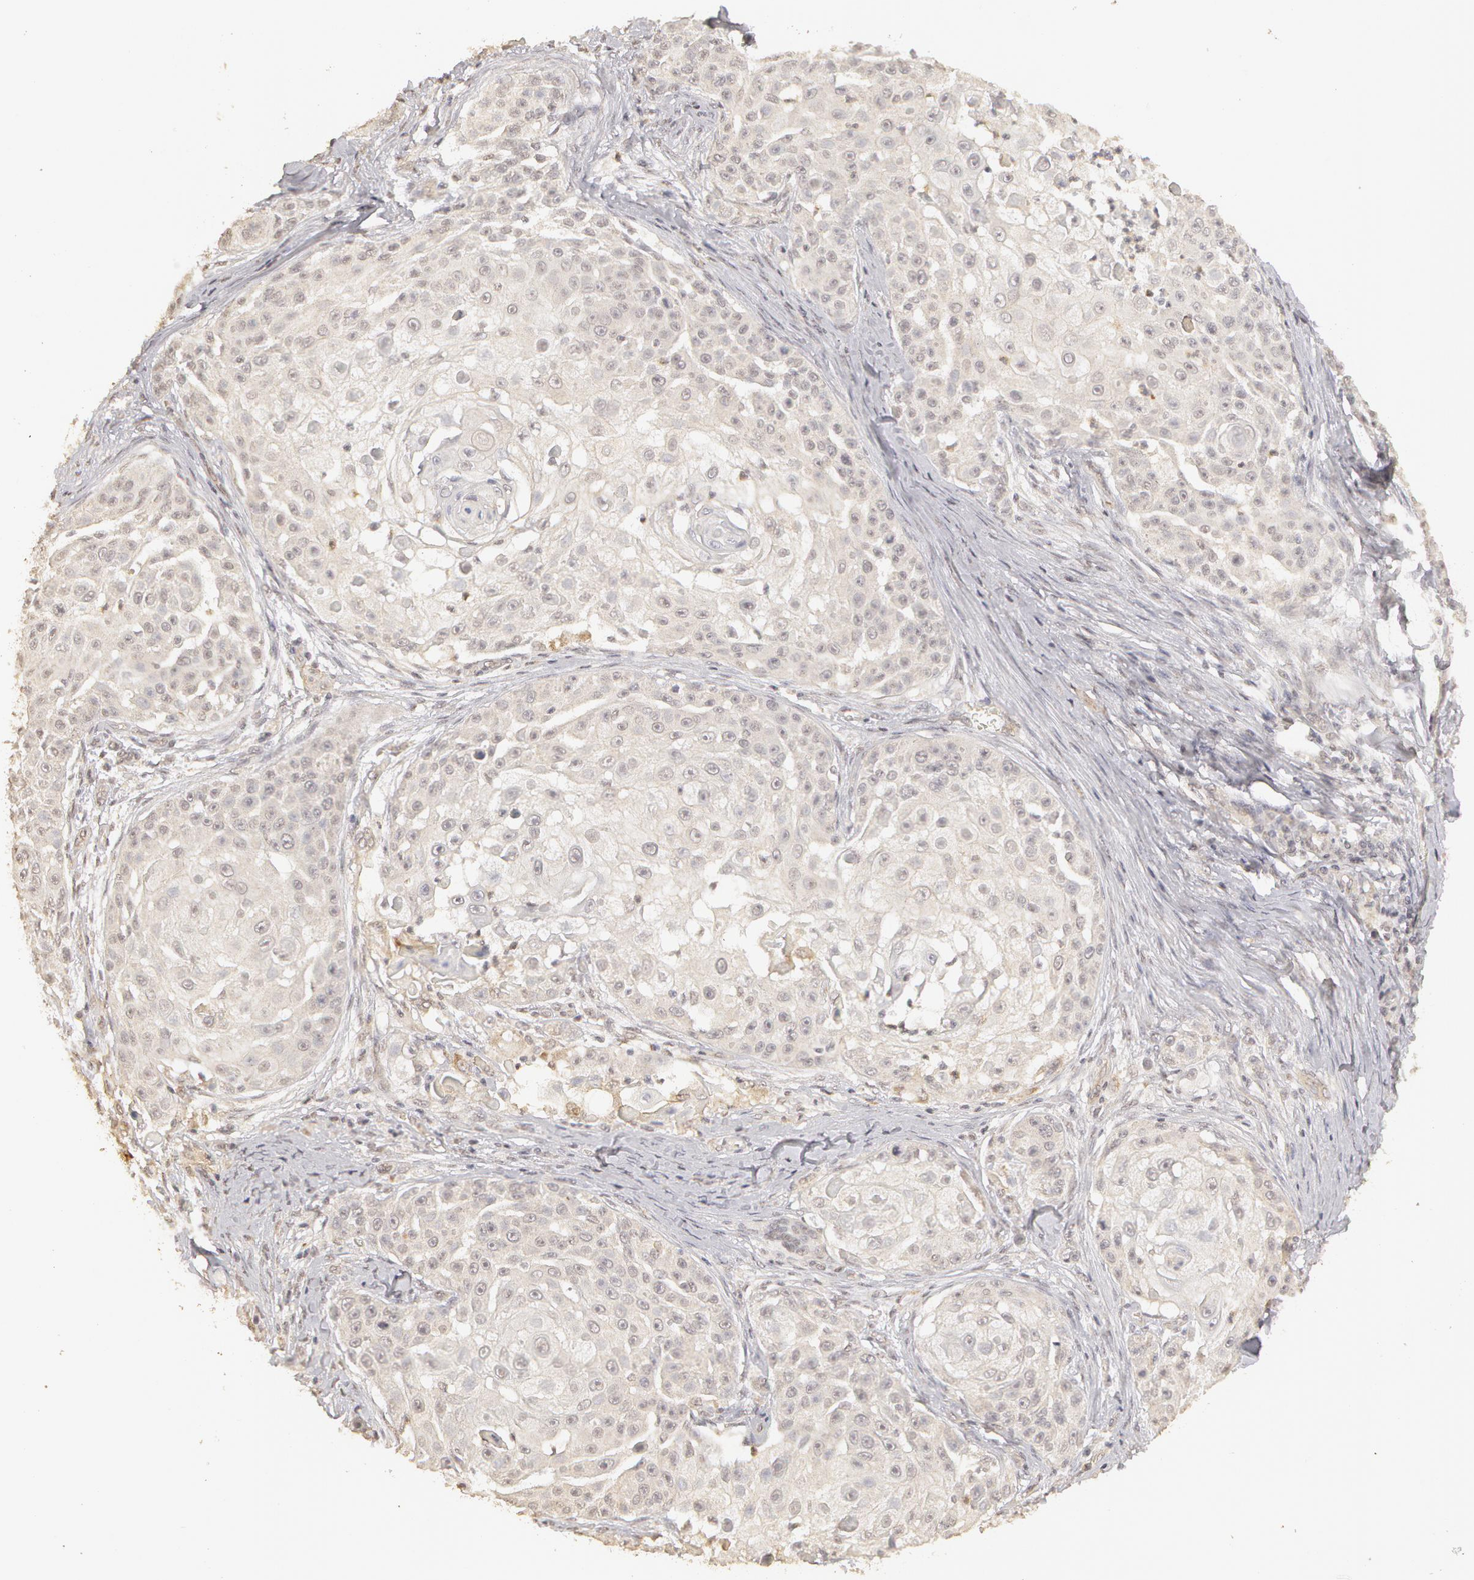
{"staining": {"intensity": "weak", "quantity": "25%-75%", "location": "cytoplasmic/membranous"}, "tissue": "skin cancer", "cell_type": "Tumor cells", "image_type": "cancer", "snomed": [{"axis": "morphology", "description": "Squamous cell carcinoma, NOS"}, {"axis": "topography", "description": "Skin"}], "caption": "This is a micrograph of IHC staining of skin cancer, which shows weak staining in the cytoplasmic/membranous of tumor cells.", "gene": "ADAM10", "patient": {"sex": "female", "age": 57}}